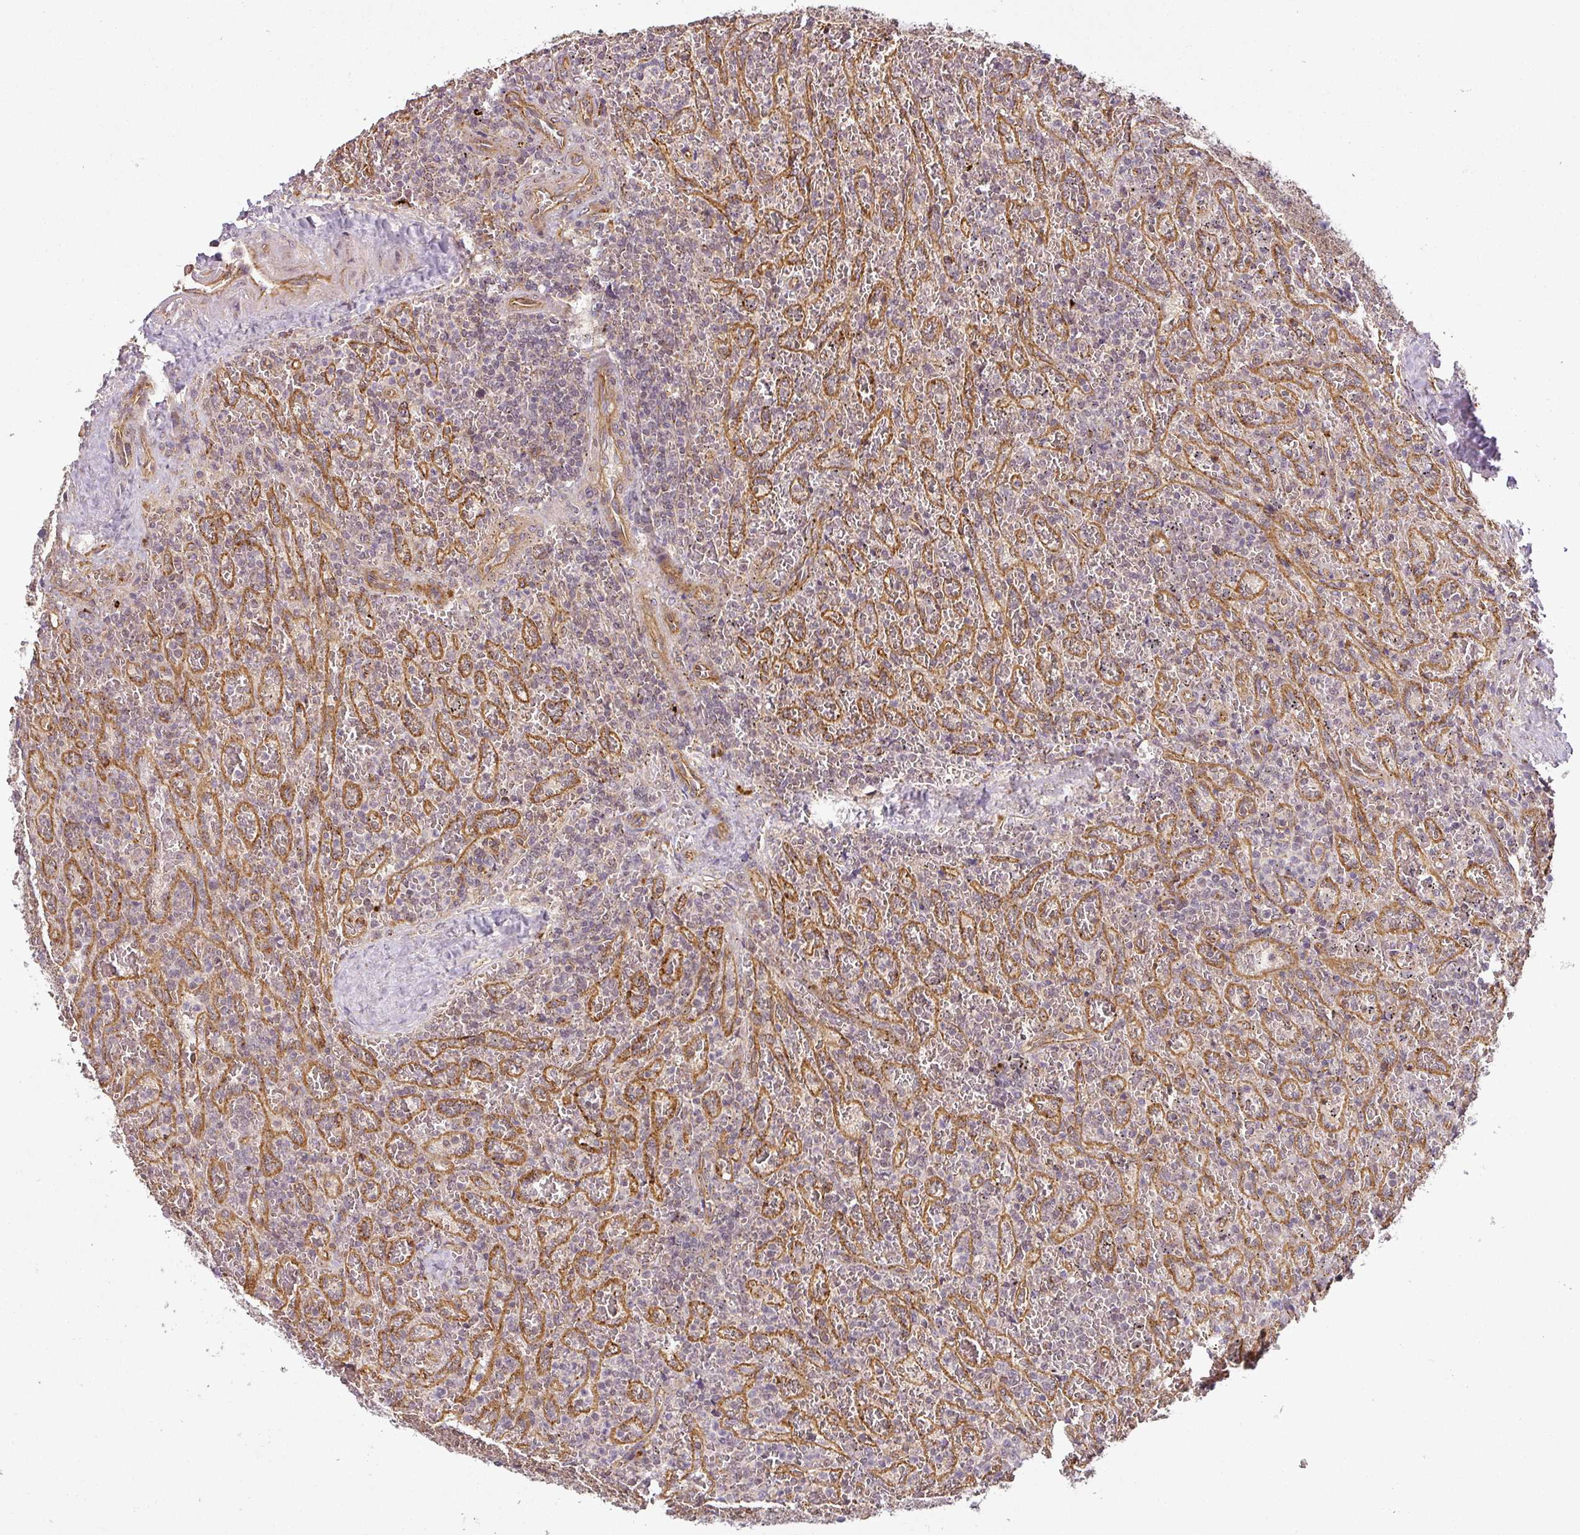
{"staining": {"intensity": "weak", "quantity": "<25%", "location": "cytoplasmic/membranous"}, "tissue": "lymphoma", "cell_type": "Tumor cells", "image_type": "cancer", "snomed": [{"axis": "morphology", "description": "Malignant lymphoma, non-Hodgkin's type, Low grade"}, {"axis": "topography", "description": "Spleen"}], "caption": "Histopathology image shows no significant protein staining in tumor cells of lymphoma.", "gene": "DIMT1", "patient": {"sex": "female", "age": 64}}